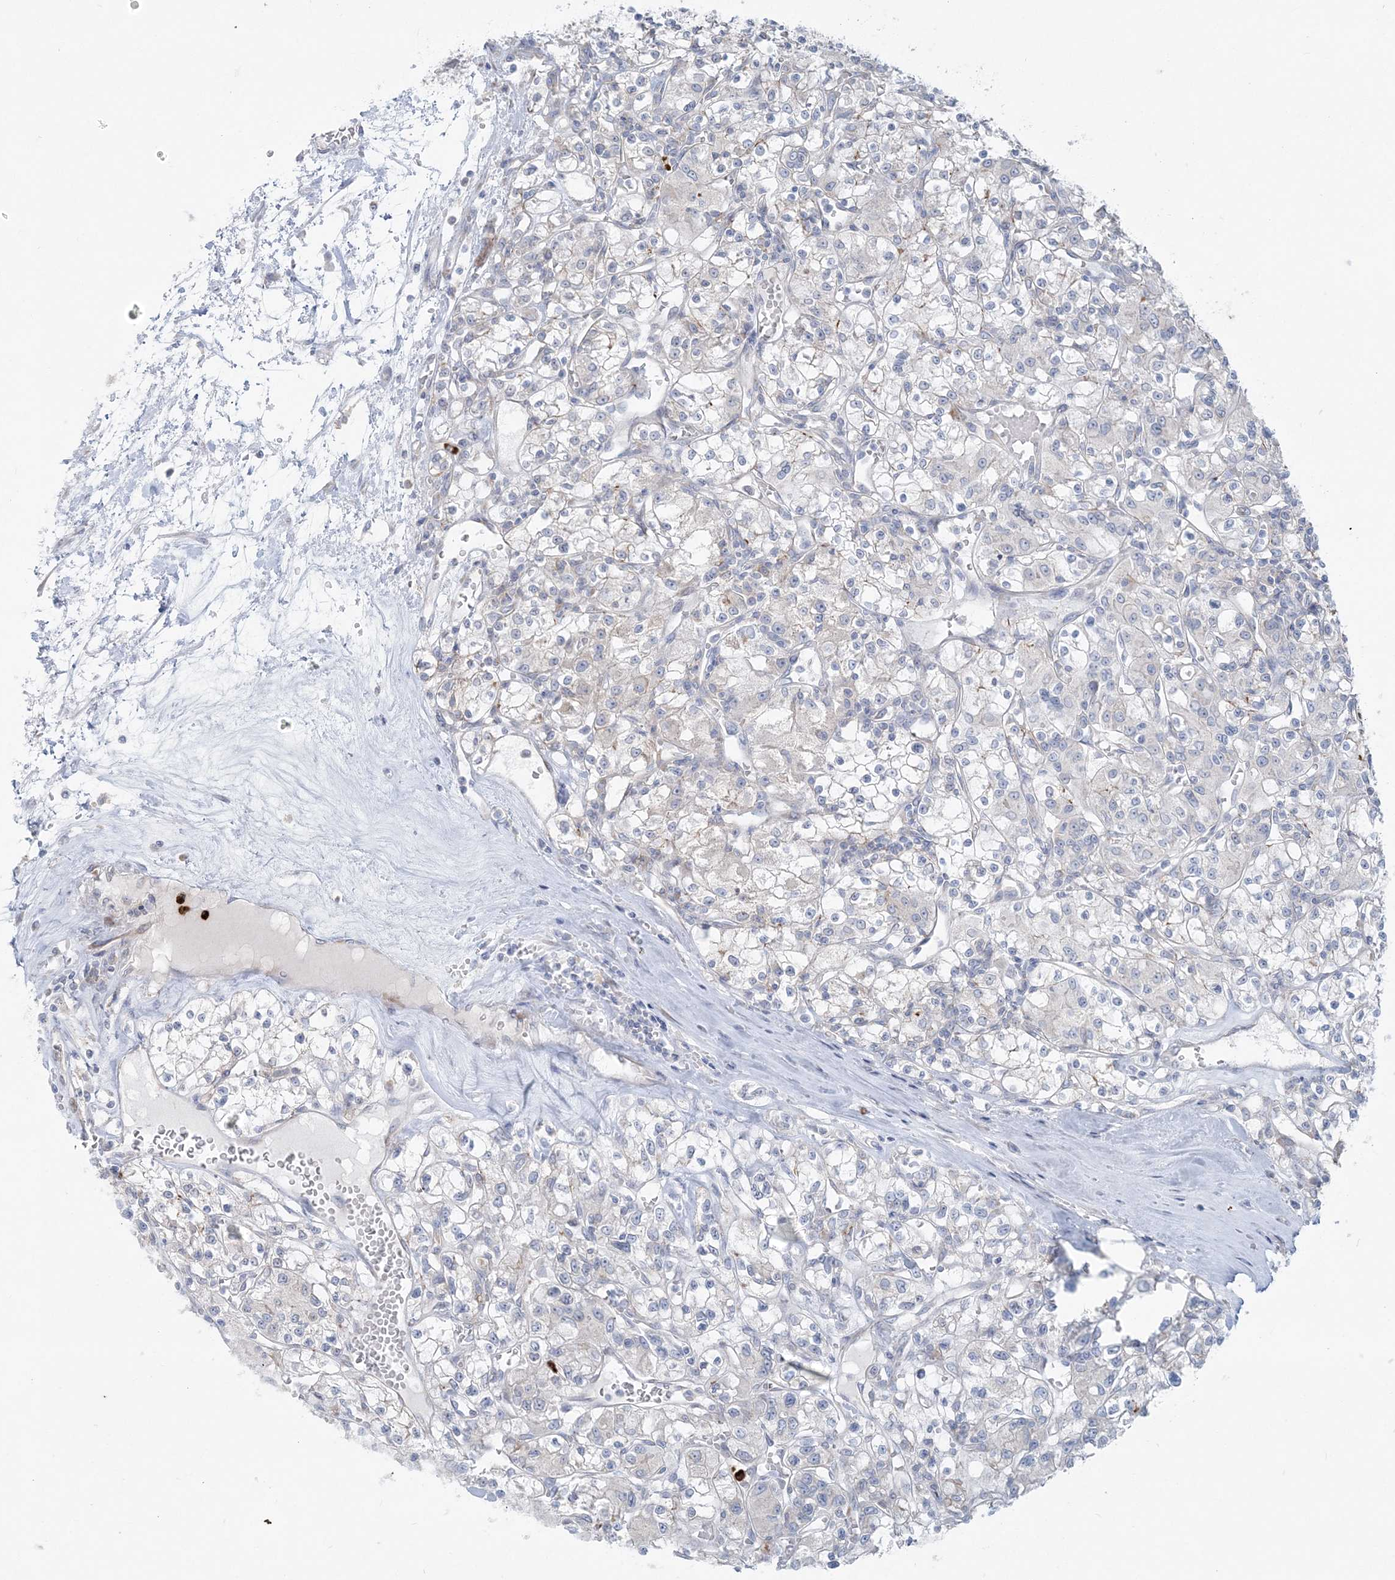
{"staining": {"intensity": "negative", "quantity": "none", "location": "none"}, "tissue": "renal cancer", "cell_type": "Tumor cells", "image_type": "cancer", "snomed": [{"axis": "morphology", "description": "Adenocarcinoma, NOS"}, {"axis": "topography", "description": "Kidney"}], "caption": "This is a histopathology image of immunohistochemistry (IHC) staining of renal adenocarcinoma, which shows no staining in tumor cells.", "gene": "CCNJ", "patient": {"sex": "female", "age": 59}}